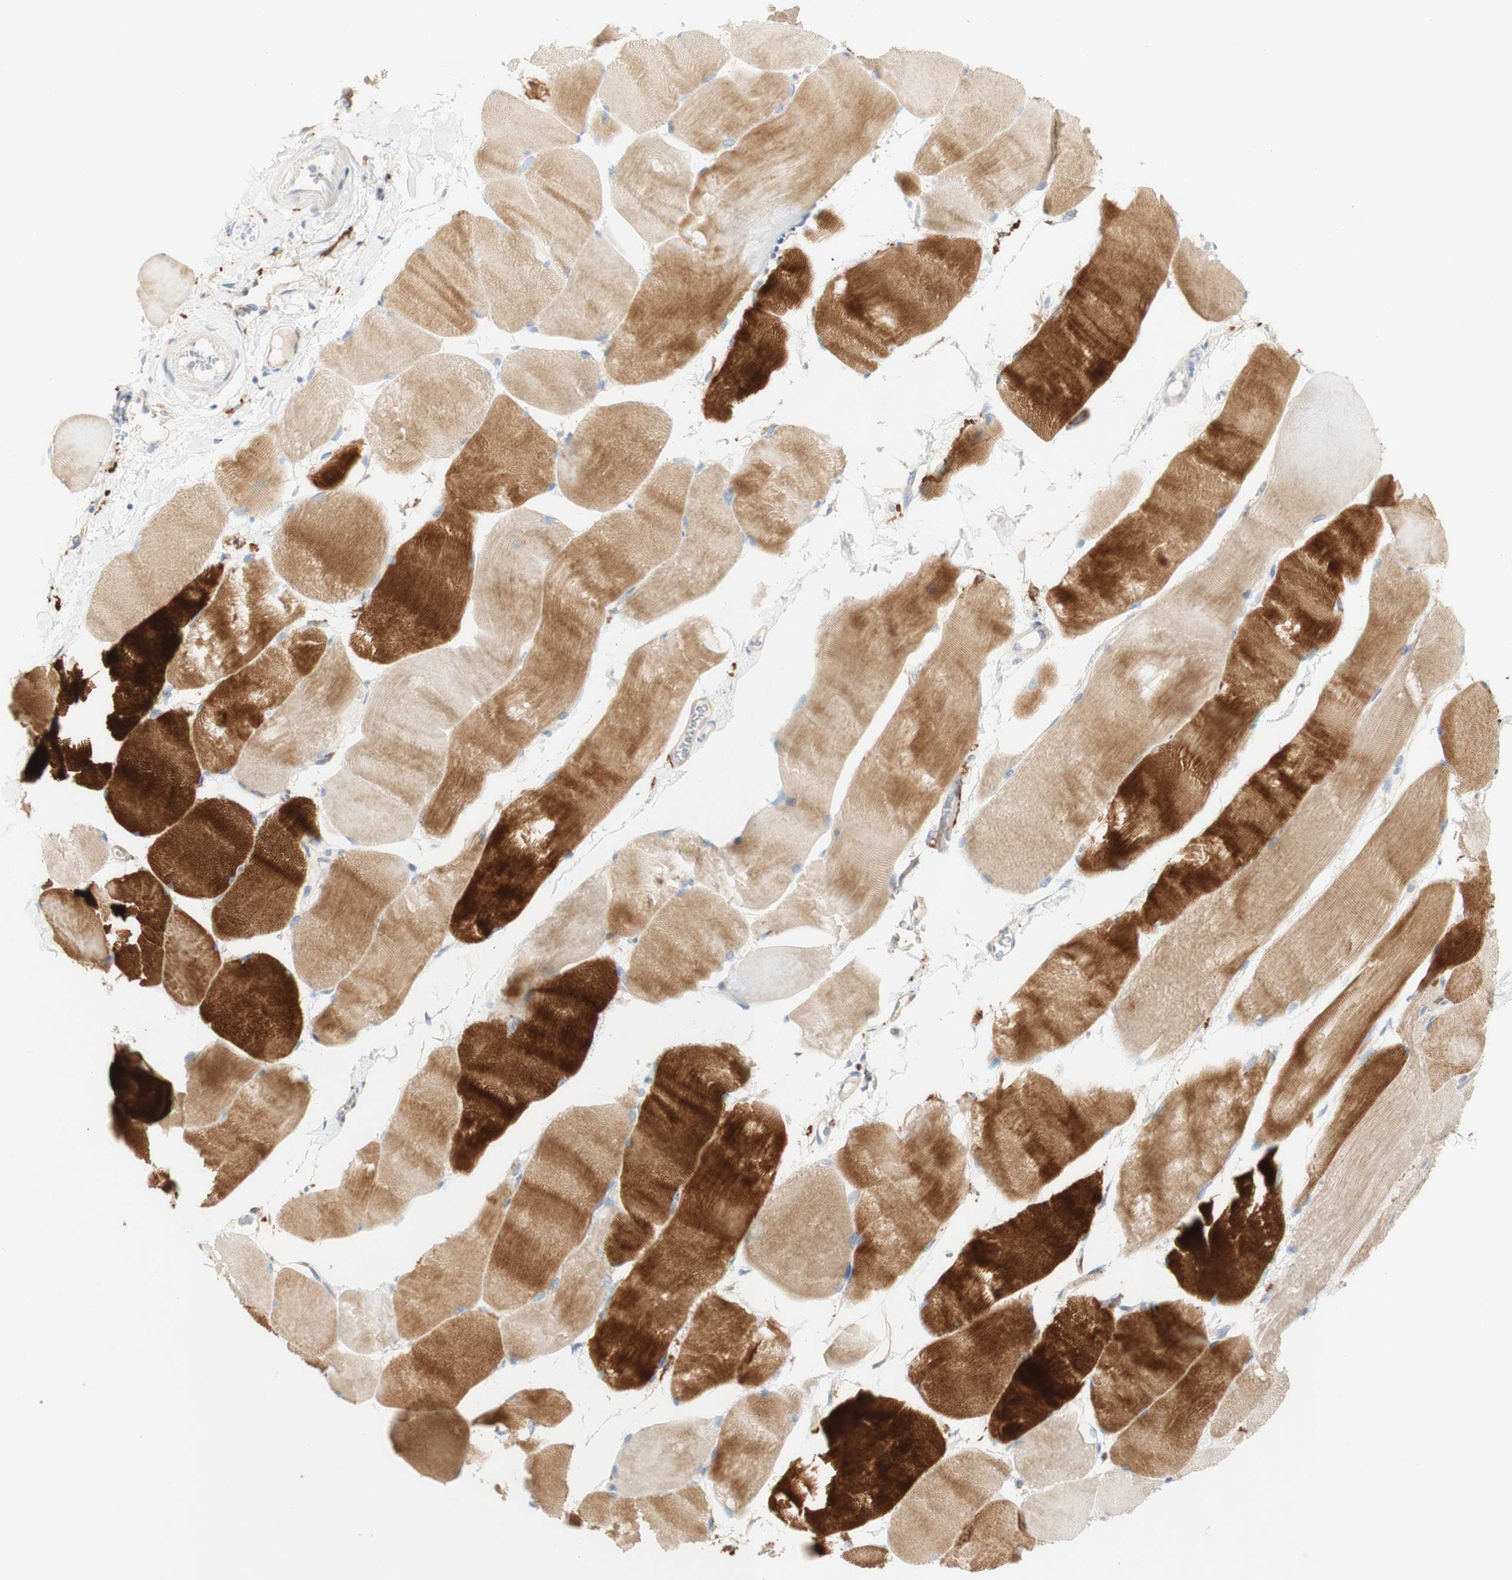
{"staining": {"intensity": "strong", "quantity": "25%-75%", "location": "cytoplasmic/membranous"}, "tissue": "skeletal muscle", "cell_type": "Myocytes", "image_type": "normal", "snomed": [{"axis": "morphology", "description": "Normal tissue, NOS"}, {"axis": "morphology", "description": "Squamous cell carcinoma, NOS"}, {"axis": "topography", "description": "Skeletal muscle"}], "caption": "Immunohistochemistry micrograph of benign skeletal muscle: human skeletal muscle stained using immunohistochemistry displays high levels of strong protein expression localized specifically in the cytoplasmic/membranous of myocytes, appearing as a cytoplasmic/membranous brown color.", "gene": "FCGRT", "patient": {"sex": "male", "age": 51}}